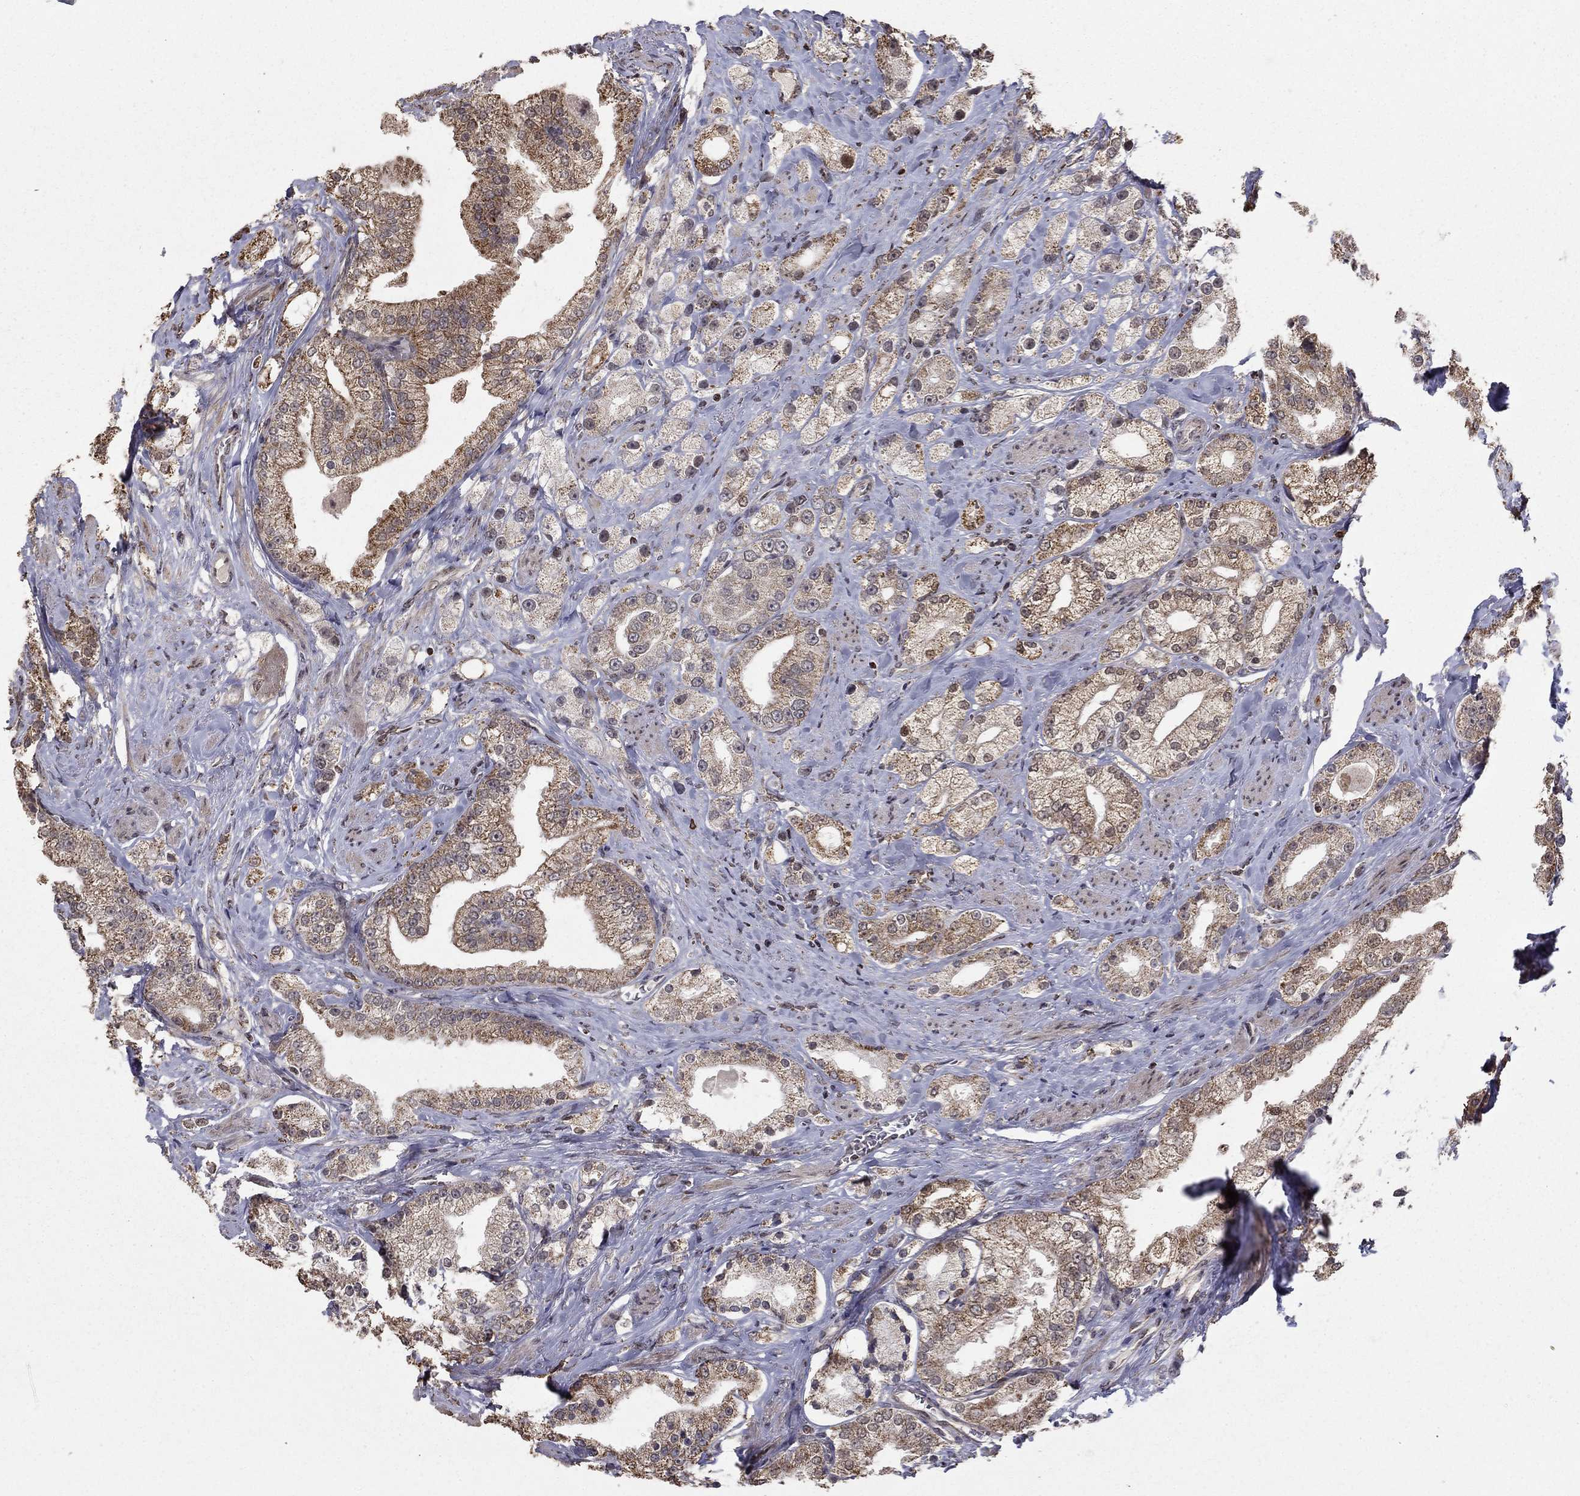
{"staining": {"intensity": "moderate", "quantity": "25%-75%", "location": "cytoplasmic/membranous"}, "tissue": "prostate cancer", "cell_type": "Tumor cells", "image_type": "cancer", "snomed": [{"axis": "morphology", "description": "Adenocarcinoma, NOS"}, {"axis": "topography", "description": "Prostate and seminal vesicle, NOS"}, {"axis": "topography", "description": "Prostate"}], "caption": "Prostate cancer (adenocarcinoma) was stained to show a protein in brown. There is medium levels of moderate cytoplasmic/membranous staining in about 25%-75% of tumor cells.", "gene": "ACOT13", "patient": {"sex": "male", "age": 67}}